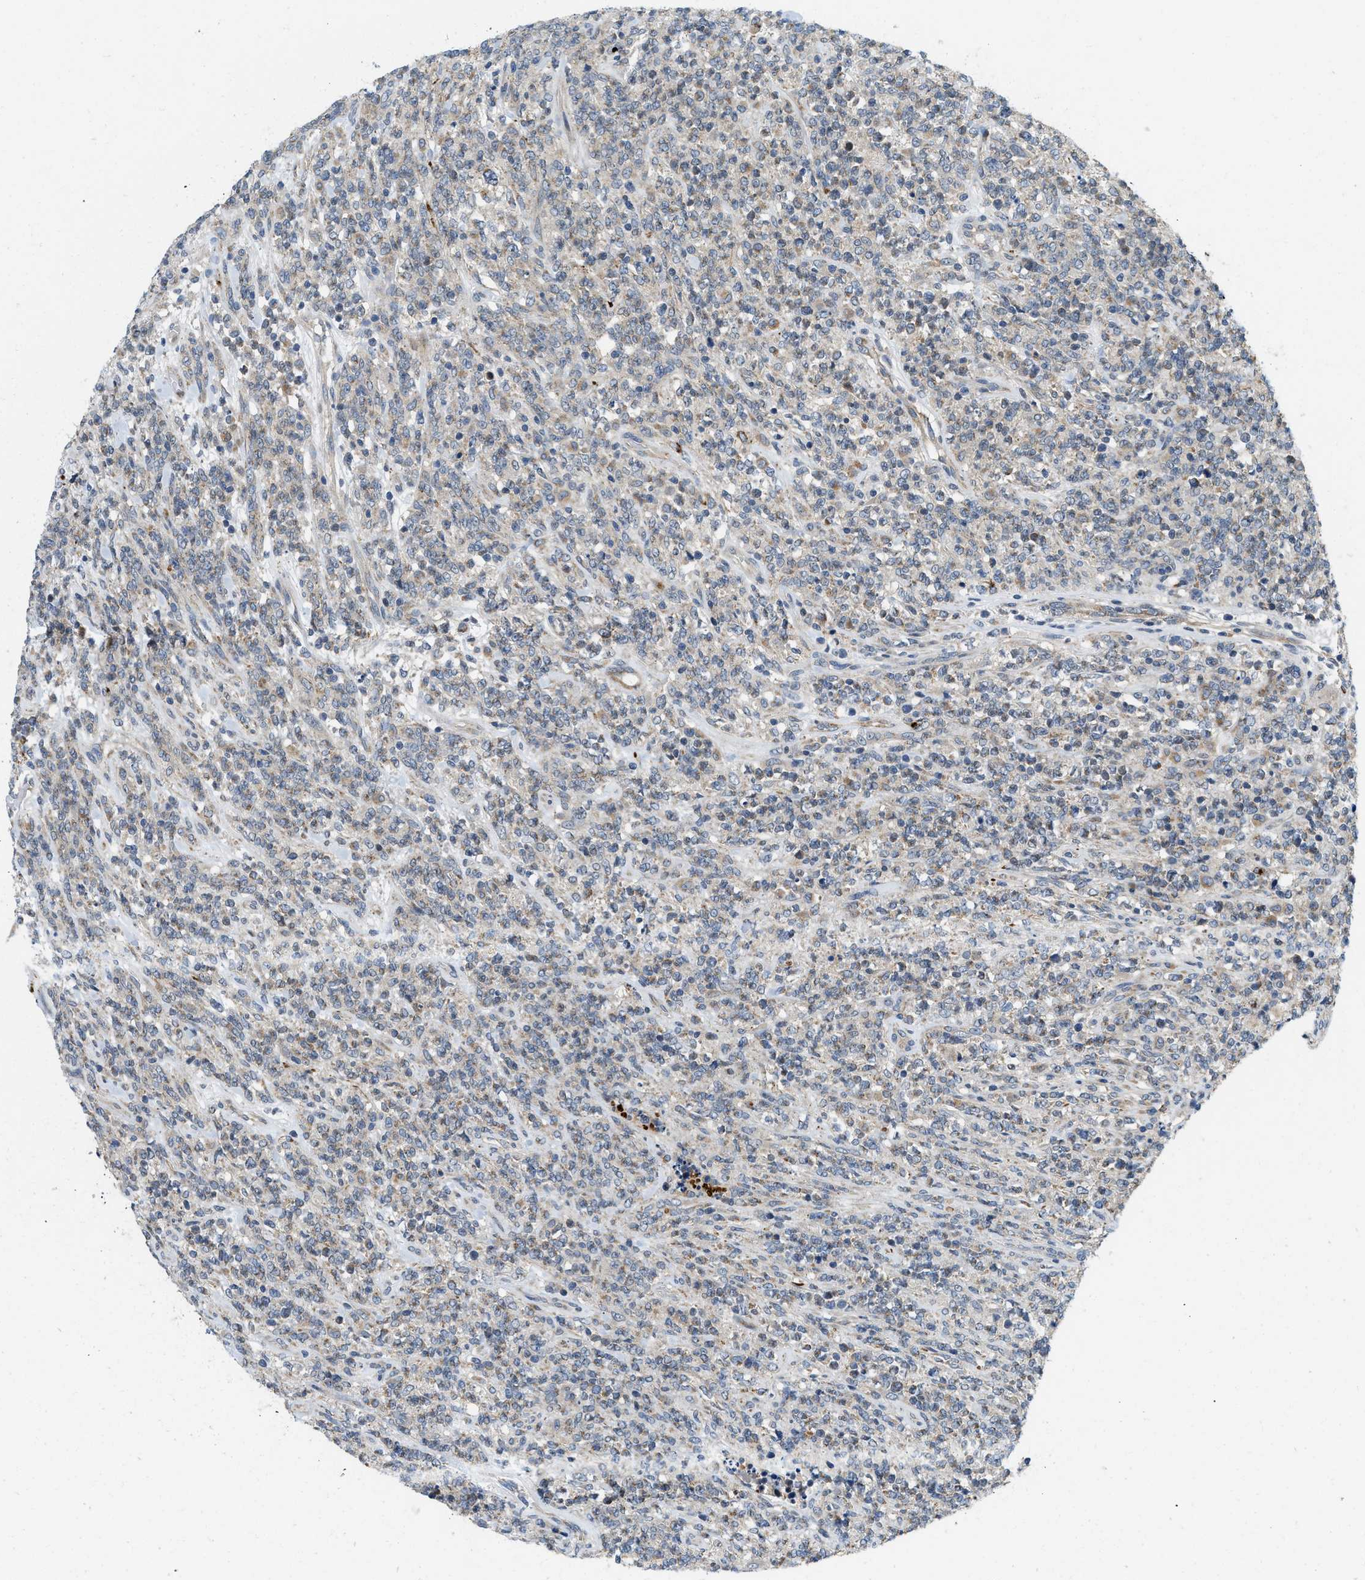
{"staining": {"intensity": "weak", "quantity": "<25%", "location": "cytoplasmic/membranous"}, "tissue": "lymphoma", "cell_type": "Tumor cells", "image_type": "cancer", "snomed": [{"axis": "morphology", "description": "Malignant lymphoma, non-Hodgkin's type, High grade"}, {"axis": "topography", "description": "Soft tissue"}], "caption": "Lymphoma stained for a protein using immunohistochemistry (IHC) reveals no expression tumor cells.", "gene": "ZNF599", "patient": {"sex": "male", "age": 18}}